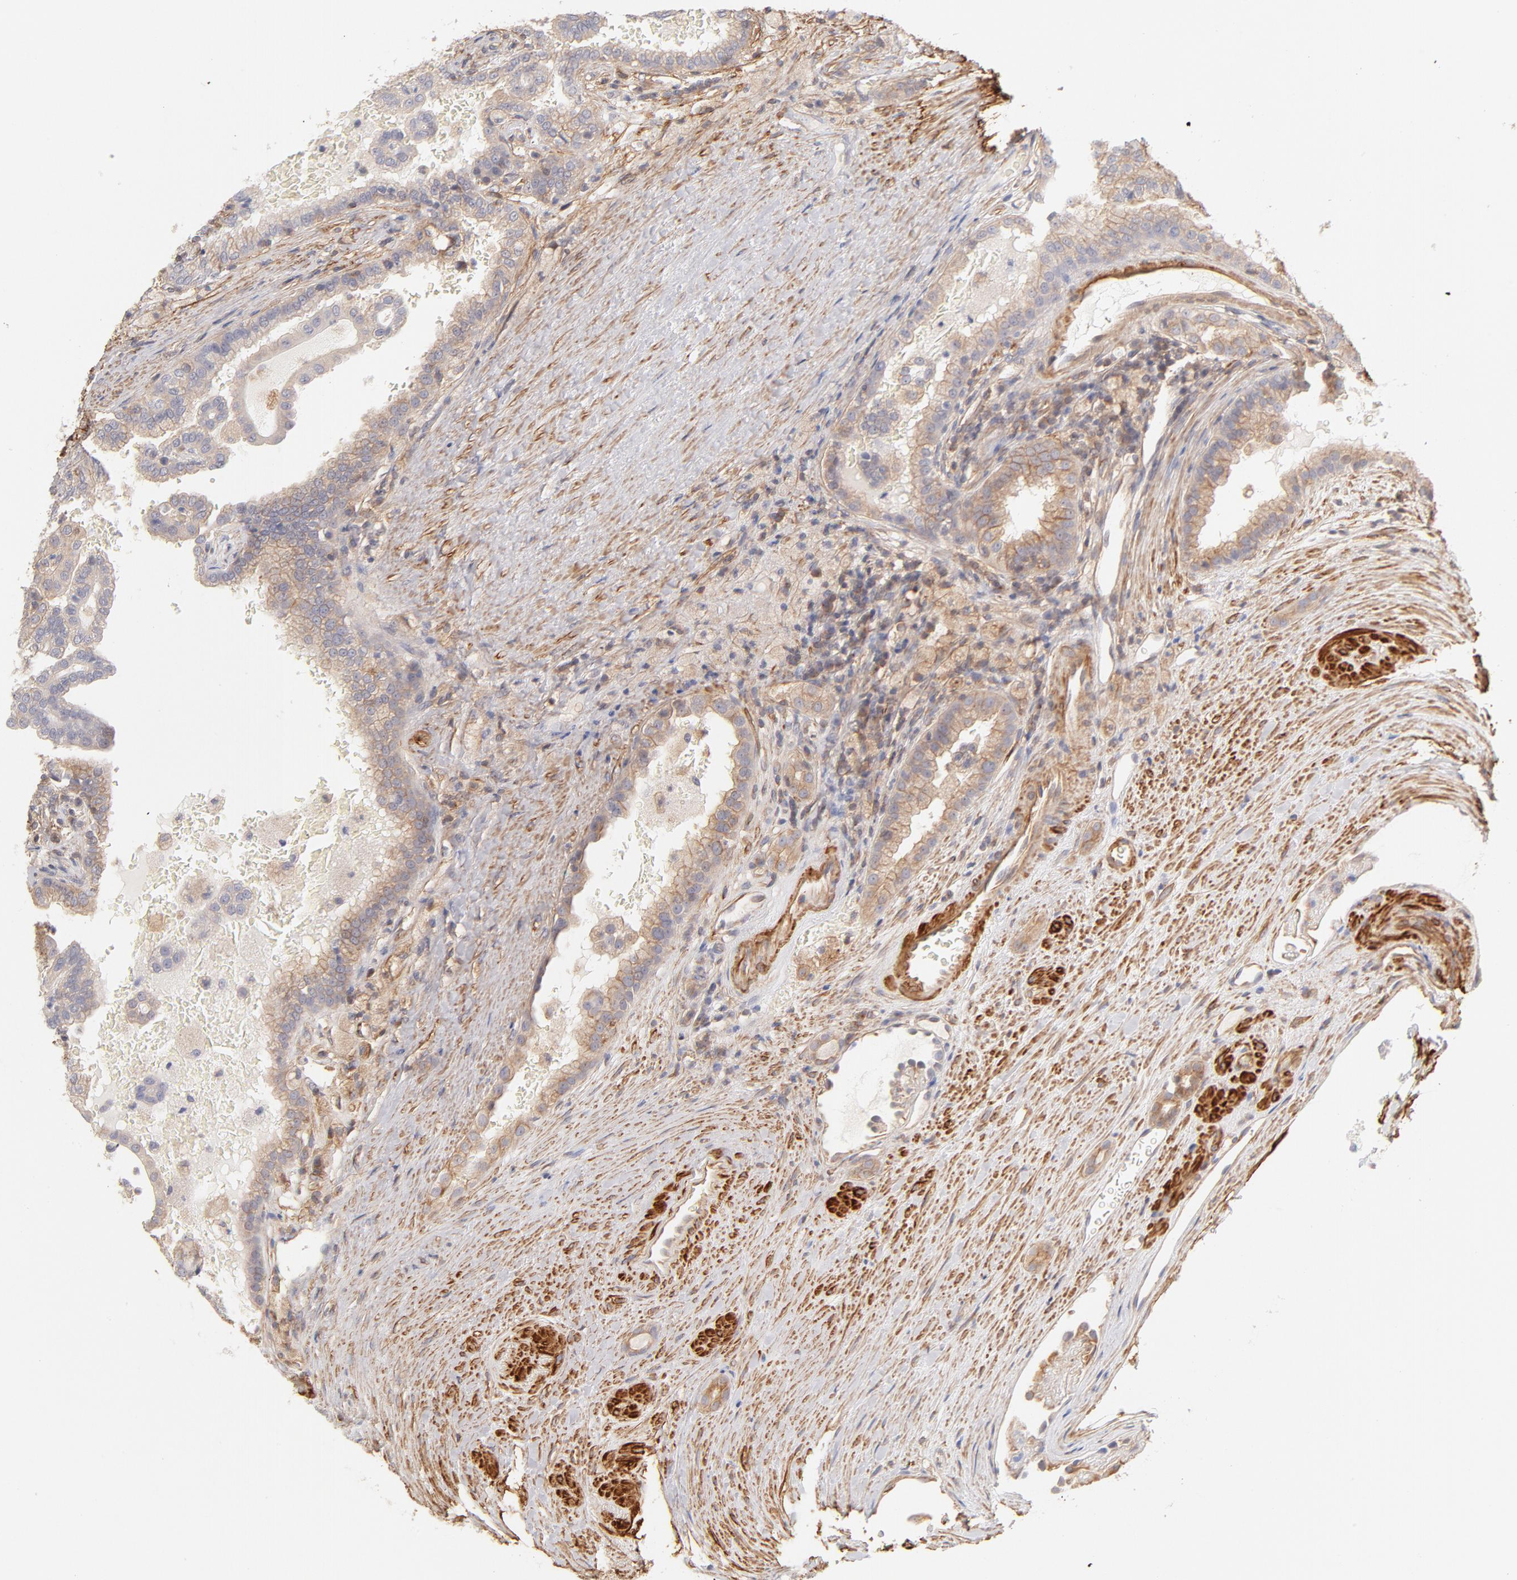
{"staining": {"intensity": "weak", "quantity": "25%-75%", "location": "cytoplasmic/membranous"}, "tissue": "renal cancer", "cell_type": "Tumor cells", "image_type": "cancer", "snomed": [{"axis": "morphology", "description": "Adenocarcinoma, NOS"}, {"axis": "topography", "description": "Kidney"}], "caption": "High-power microscopy captured an immunohistochemistry (IHC) histopathology image of adenocarcinoma (renal), revealing weak cytoplasmic/membranous expression in about 25%-75% of tumor cells.", "gene": "LDLRAP1", "patient": {"sex": "male", "age": 61}}